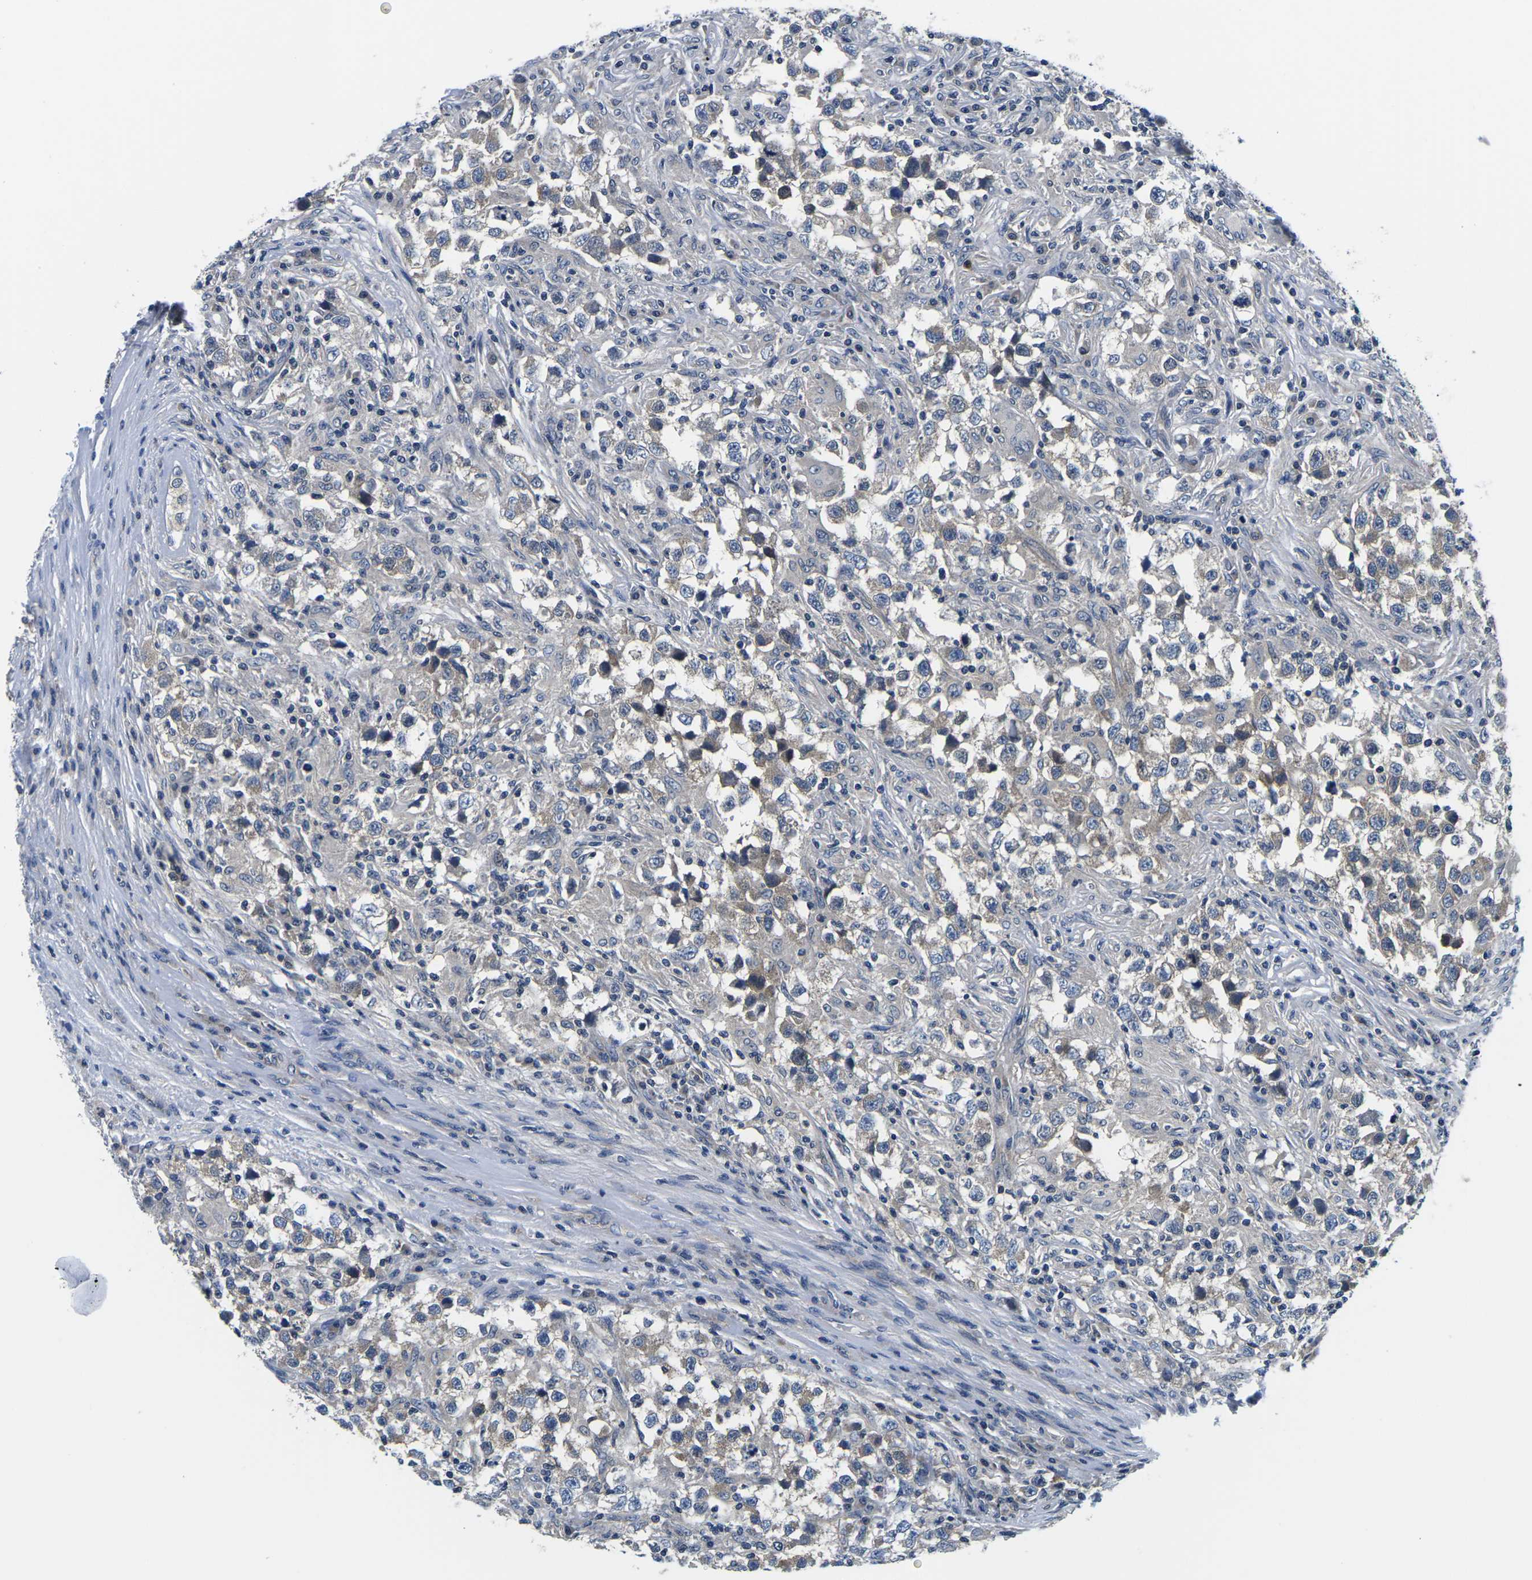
{"staining": {"intensity": "weak", "quantity": "<25%", "location": "cytoplasmic/membranous"}, "tissue": "testis cancer", "cell_type": "Tumor cells", "image_type": "cancer", "snomed": [{"axis": "morphology", "description": "Carcinoma, Embryonal, NOS"}, {"axis": "topography", "description": "Testis"}], "caption": "DAB immunohistochemical staining of human testis cancer reveals no significant staining in tumor cells.", "gene": "GSK3B", "patient": {"sex": "male", "age": 21}}